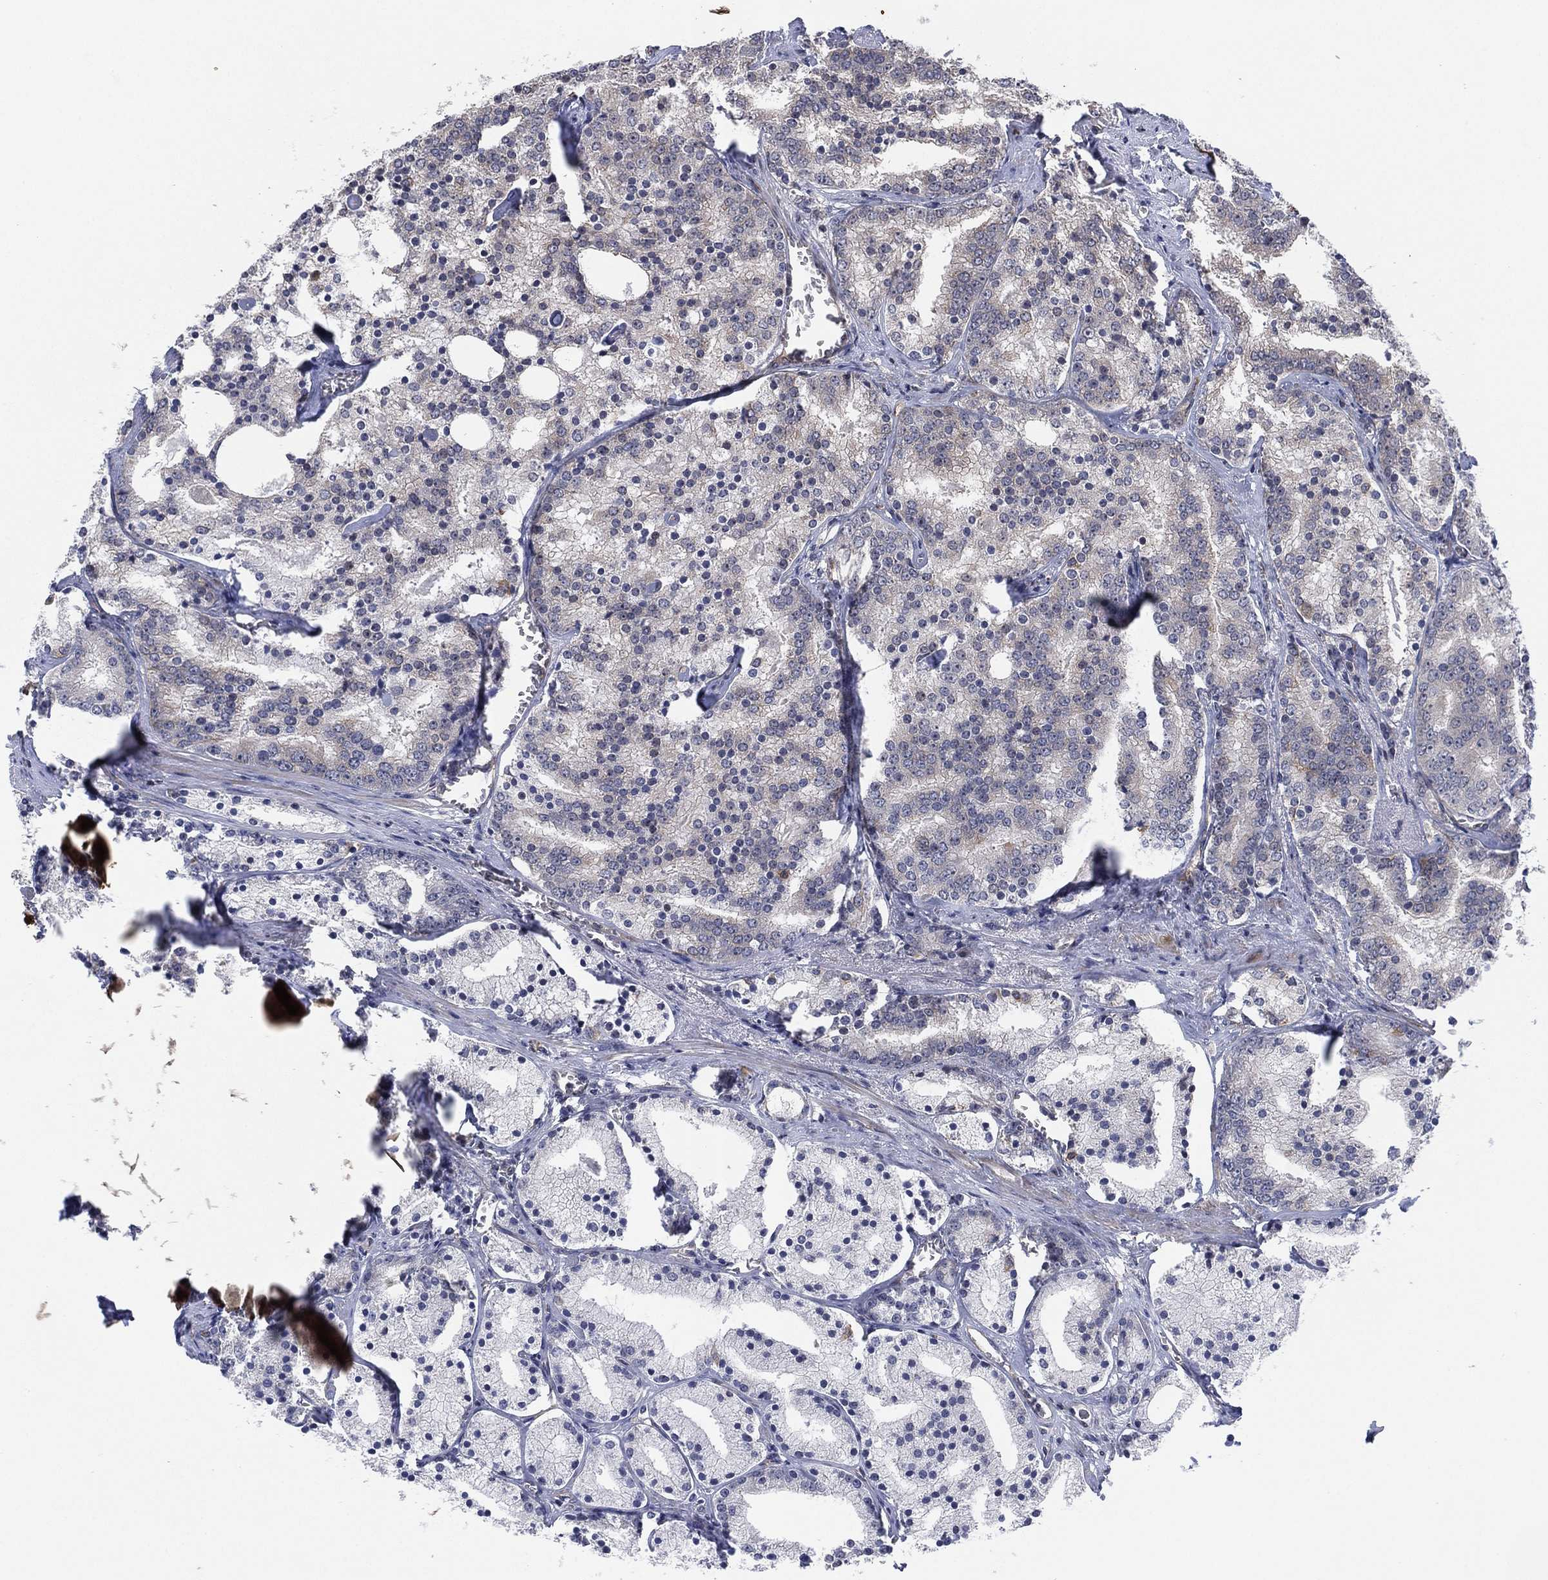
{"staining": {"intensity": "negative", "quantity": "none", "location": "none"}, "tissue": "prostate cancer", "cell_type": "Tumor cells", "image_type": "cancer", "snomed": [{"axis": "morphology", "description": "Adenocarcinoma, NOS"}, {"axis": "topography", "description": "Prostate"}], "caption": "This is an immunohistochemistry (IHC) histopathology image of human prostate cancer. There is no staining in tumor cells.", "gene": "TMCO1", "patient": {"sex": "male", "age": 69}}